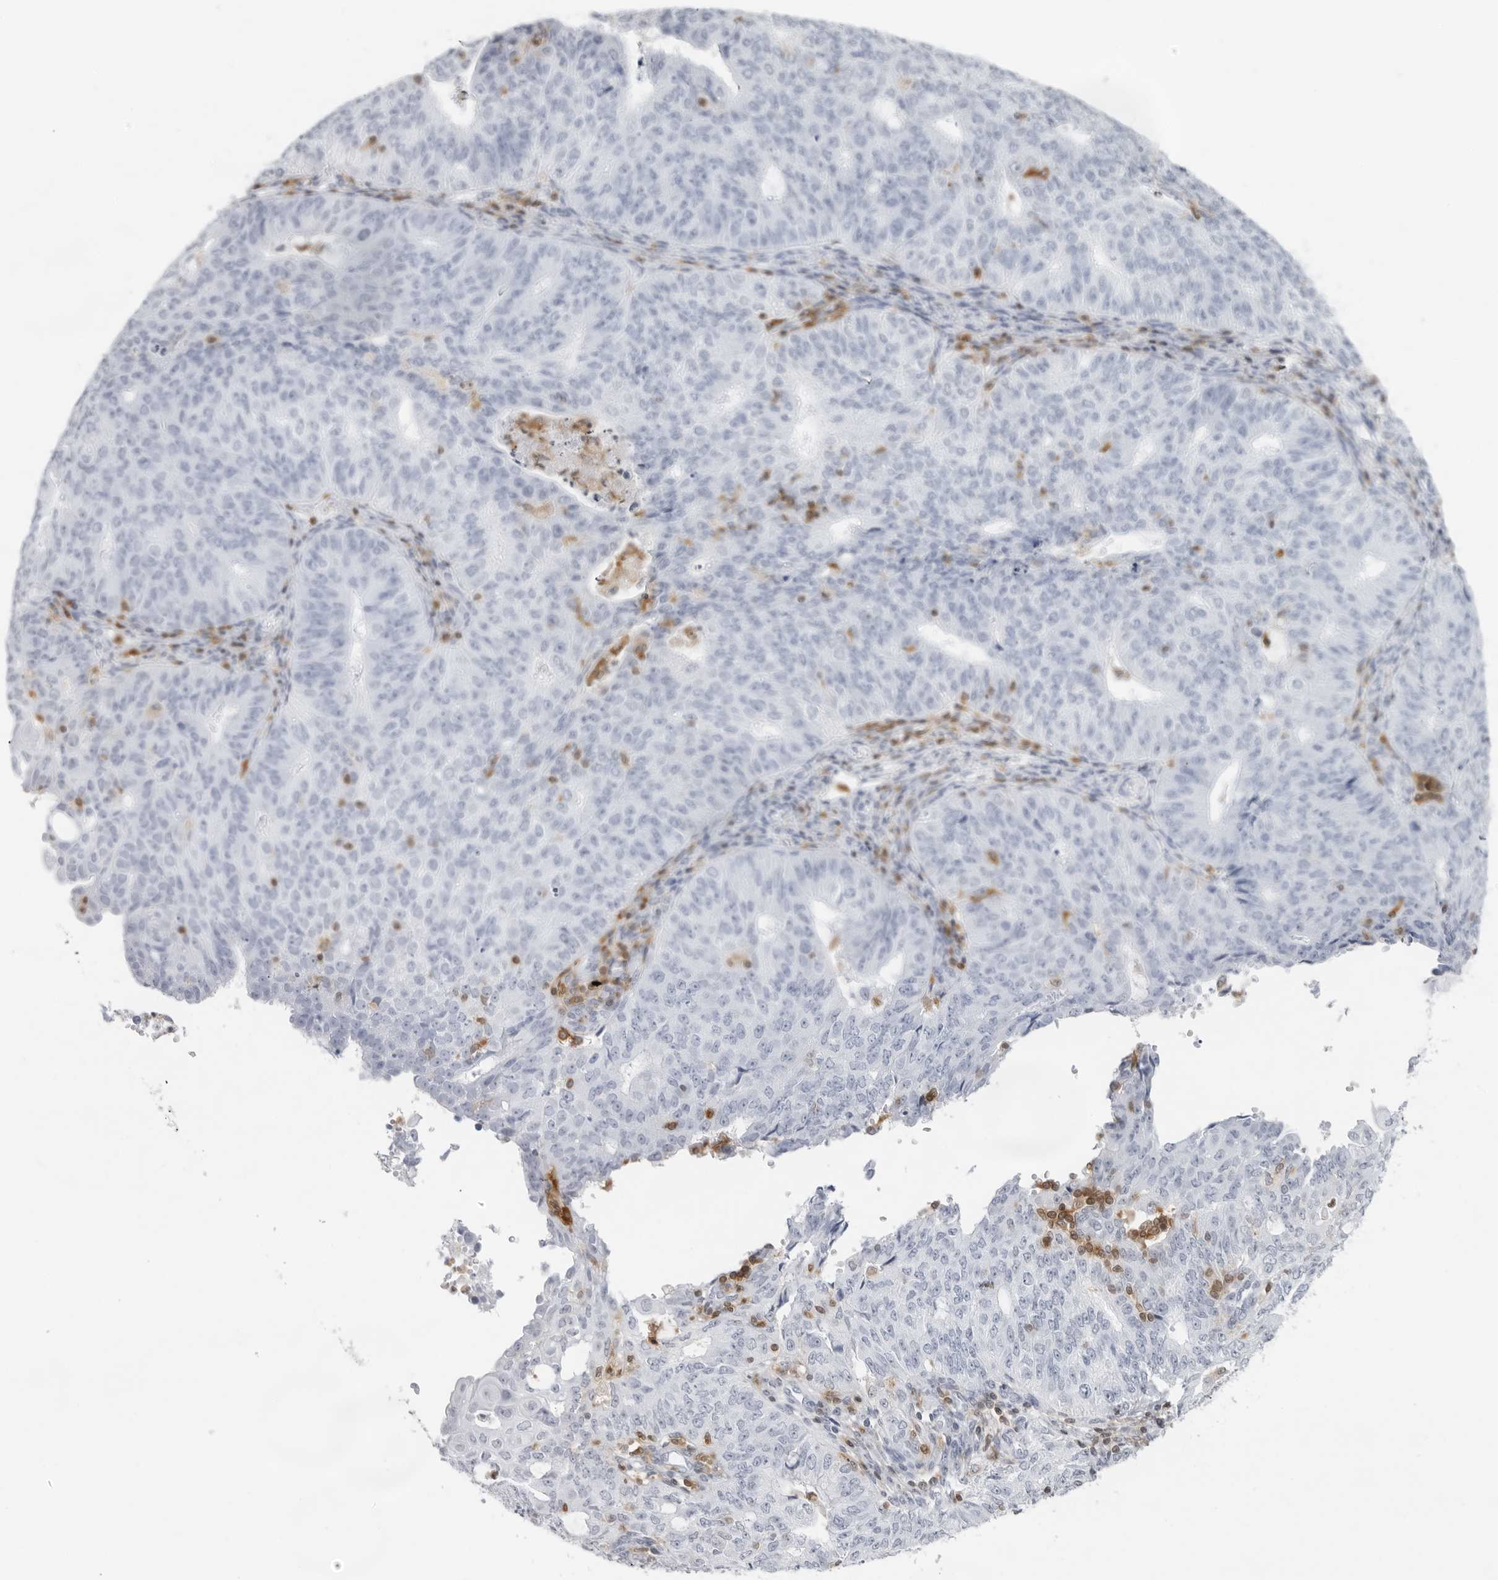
{"staining": {"intensity": "negative", "quantity": "none", "location": "none"}, "tissue": "endometrial cancer", "cell_type": "Tumor cells", "image_type": "cancer", "snomed": [{"axis": "morphology", "description": "Adenocarcinoma, NOS"}, {"axis": "topography", "description": "Endometrium"}], "caption": "IHC photomicrograph of endometrial adenocarcinoma stained for a protein (brown), which reveals no expression in tumor cells.", "gene": "FMNL1", "patient": {"sex": "female", "age": 32}}